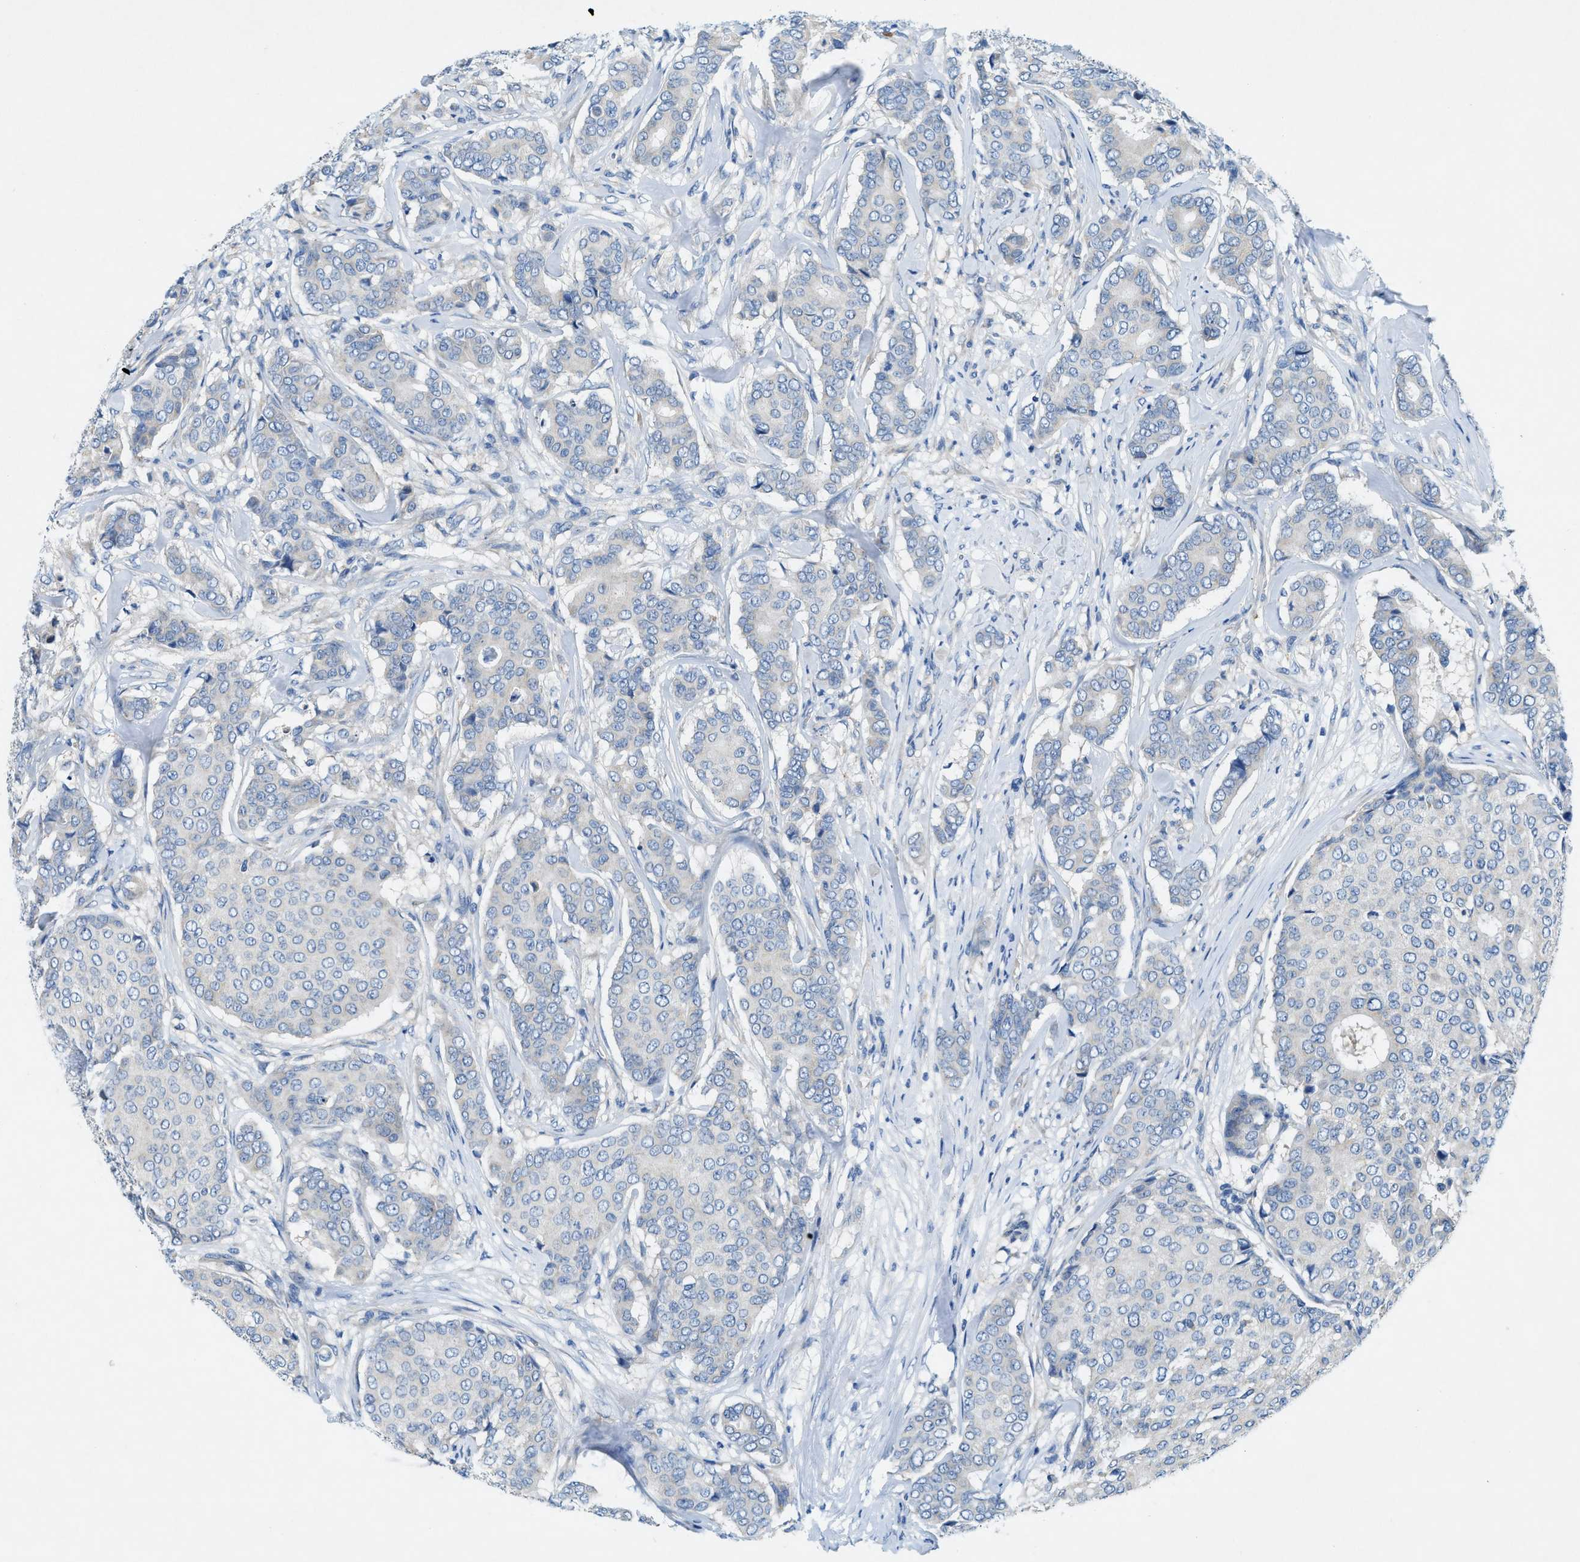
{"staining": {"intensity": "negative", "quantity": "none", "location": "none"}, "tissue": "breast cancer", "cell_type": "Tumor cells", "image_type": "cancer", "snomed": [{"axis": "morphology", "description": "Duct carcinoma"}, {"axis": "topography", "description": "Breast"}], "caption": "Immunohistochemistry (IHC) photomicrograph of human breast intraductal carcinoma stained for a protein (brown), which exhibits no expression in tumor cells. (Brightfield microscopy of DAB (3,3'-diaminobenzidine) immunohistochemistry (IHC) at high magnification).", "gene": "ZDHHC13", "patient": {"sex": "female", "age": 75}}